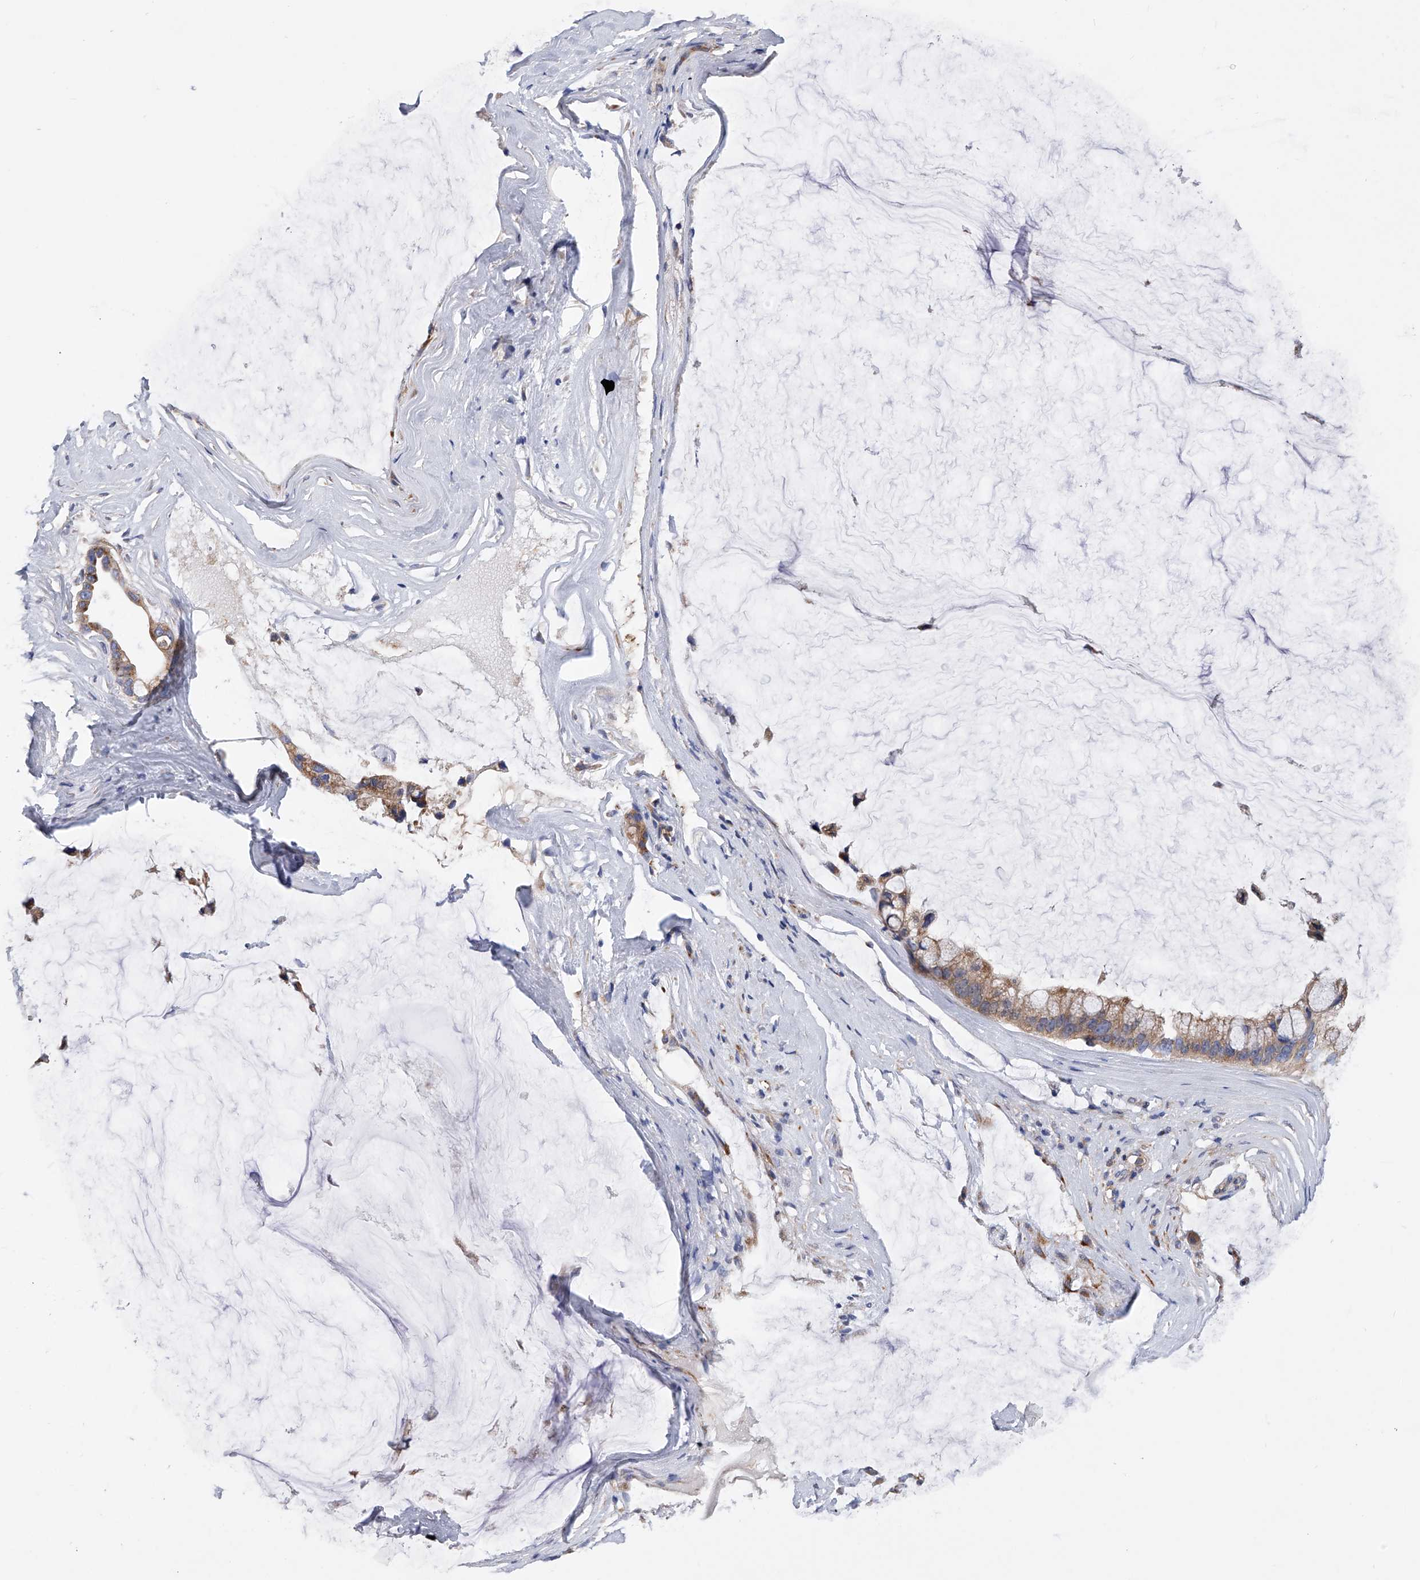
{"staining": {"intensity": "moderate", "quantity": ">75%", "location": "cytoplasmic/membranous"}, "tissue": "ovarian cancer", "cell_type": "Tumor cells", "image_type": "cancer", "snomed": [{"axis": "morphology", "description": "Cystadenocarcinoma, mucinous, NOS"}, {"axis": "topography", "description": "Ovary"}], "caption": "Immunohistochemical staining of human ovarian cancer (mucinous cystadenocarcinoma) shows medium levels of moderate cytoplasmic/membranous expression in about >75% of tumor cells.", "gene": "MLYCD", "patient": {"sex": "female", "age": 39}}